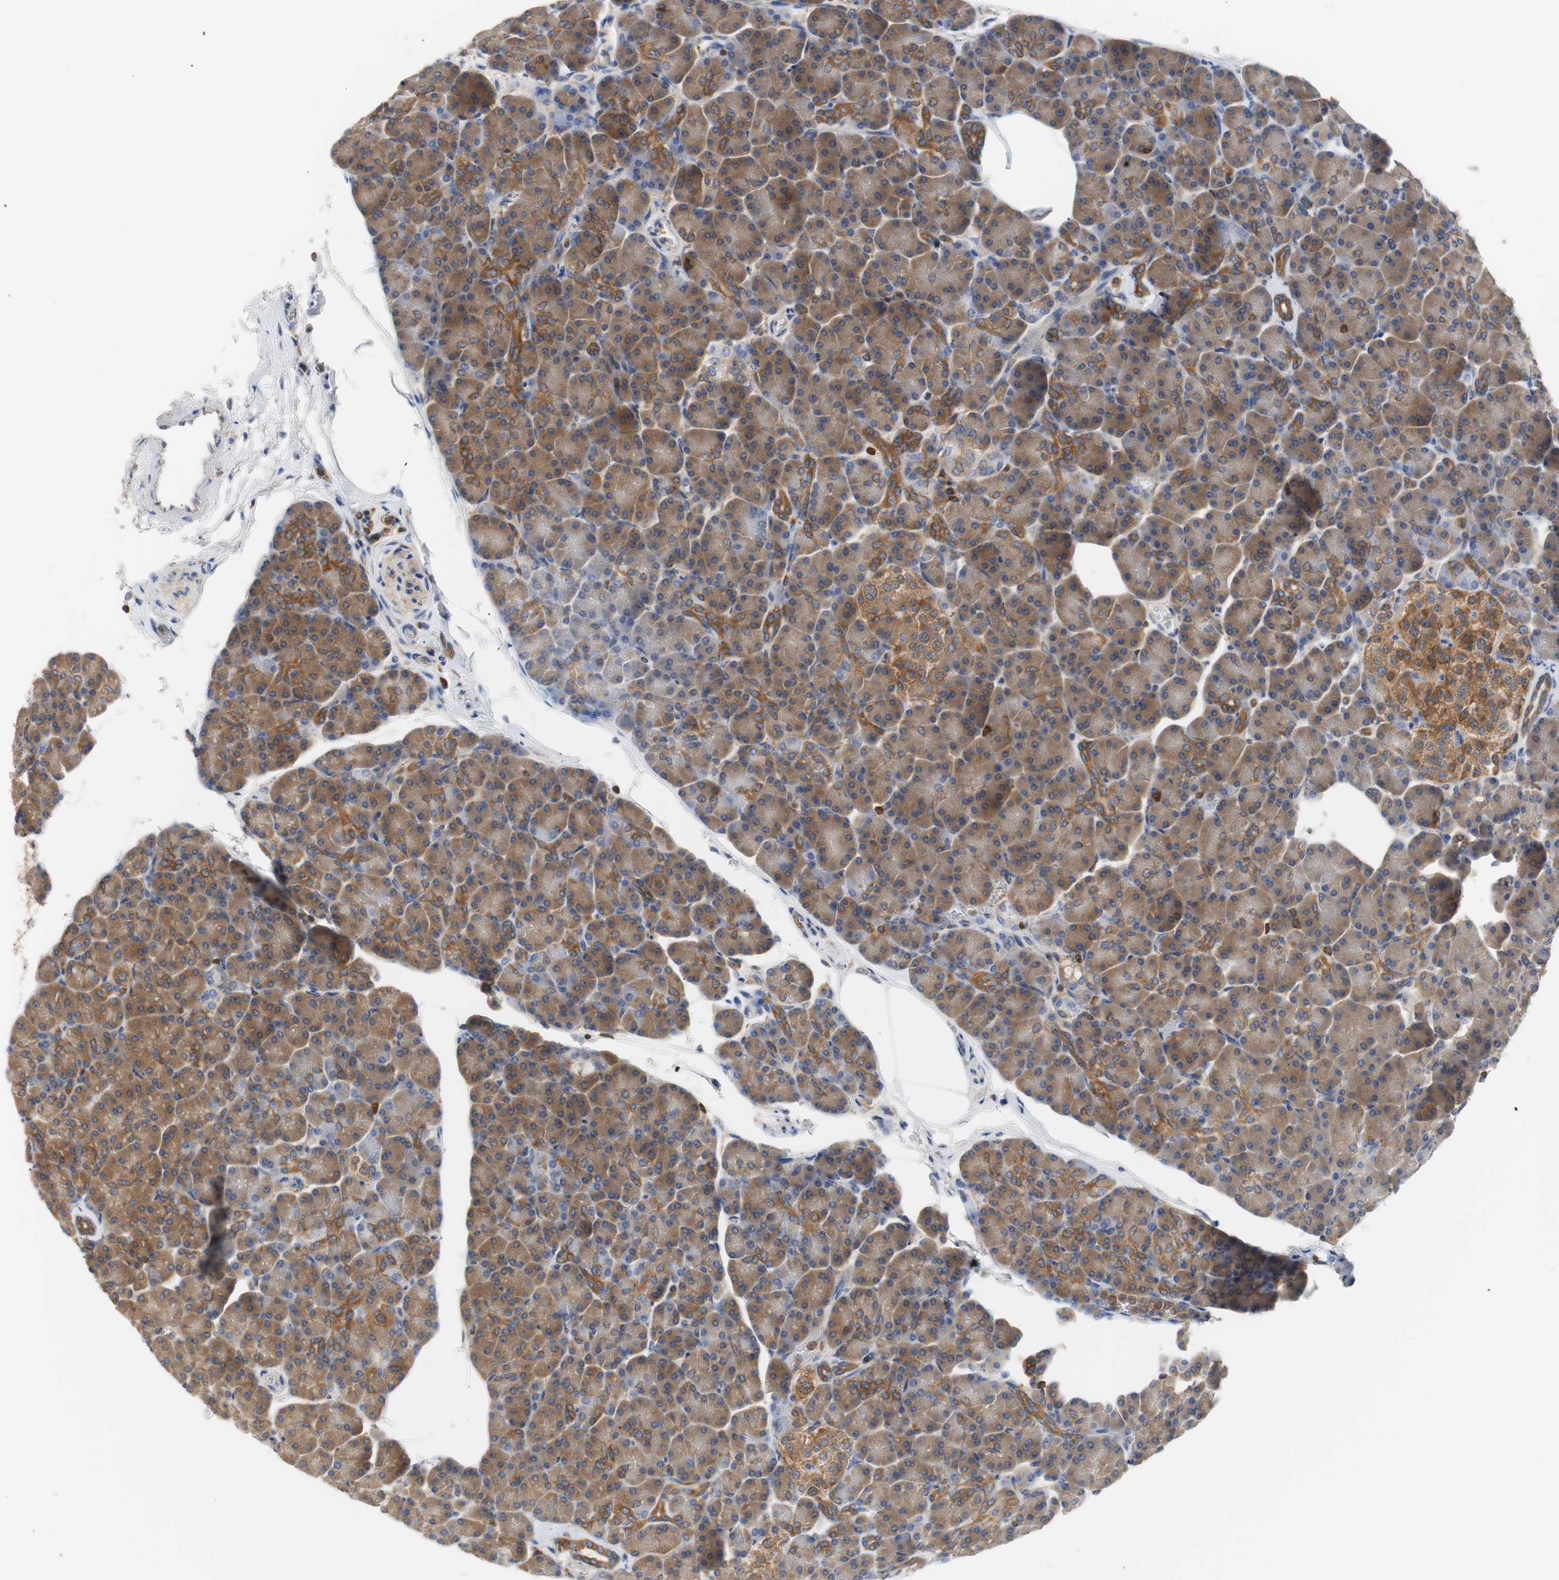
{"staining": {"intensity": "moderate", "quantity": ">75%", "location": "cytoplasmic/membranous"}, "tissue": "pancreas", "cell_type": "Exocrine glandular cells", "image_type": "normal", "snomed": [{"axis": "morphology", "description": "Normal tissue, NOS"}, {"axis": "topography", "description": "Pancreas"}], "caption": "An IHC image of normal tissue is shown. Protein staining in brown labels moderate cytoplasmic/membranous positivity in pancreas within exocrine glandular cells.", "gene": "TSC22D4", "patient": {"sex": "female", "age": 43}}